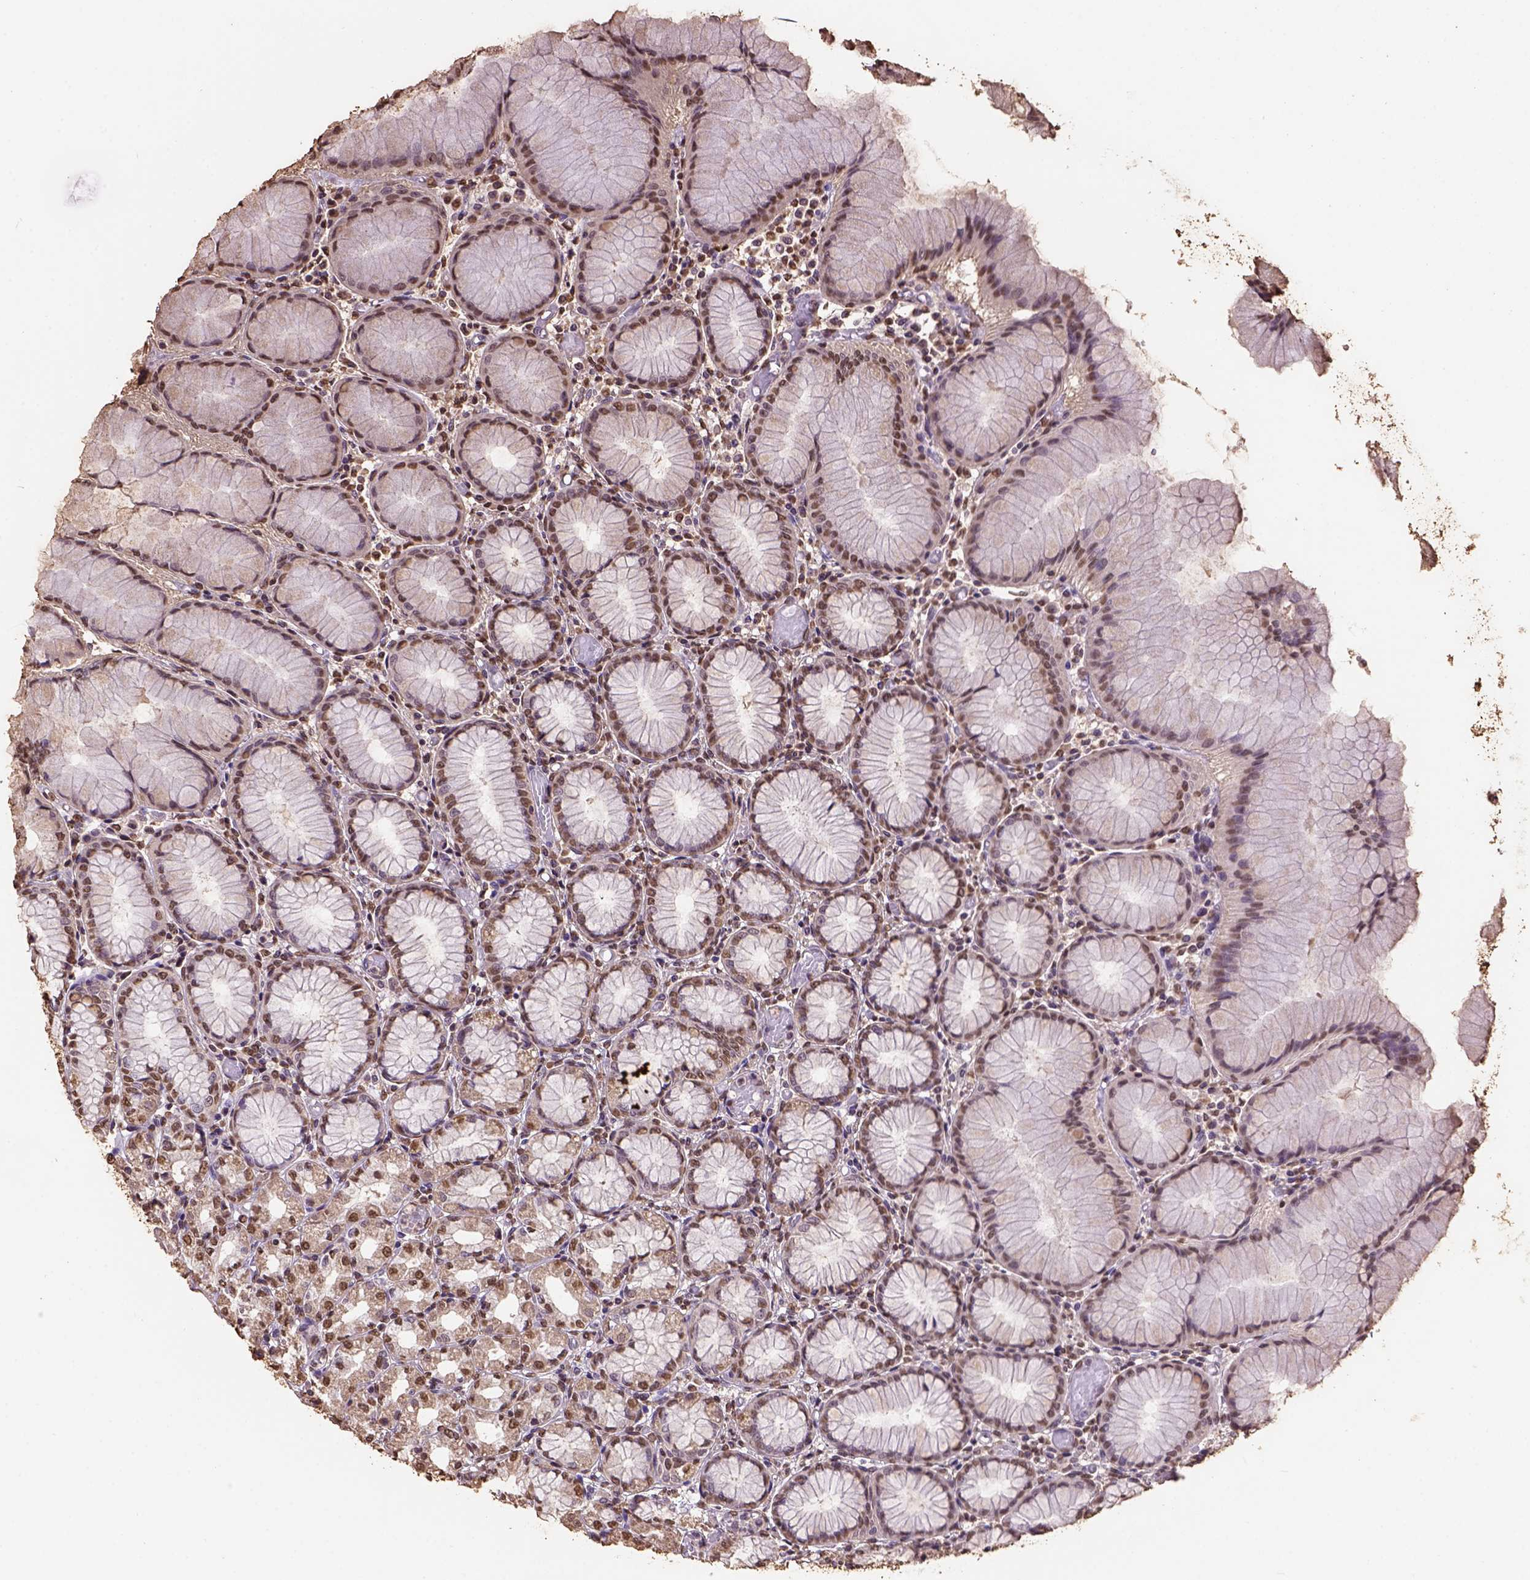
{"staining": {"intensity": "moderate", "quantity": ">75%", "location": "nuclear"}, "tissue": "stomach", "cell_type": "Glandular cells", "image_type": "normal", "snomed": [{"axis": "morphology", "description": "Normal tissue, NOS"}, {"axis": "topography", "description": "Stomach"}], "caption": "Human stomach stained for a protein (brown) reveals moderate nuclear positive staining in about >75% of glandular cells.", "gene": "CSTF2T", "patient": {"sex": "female", "age": 57}}